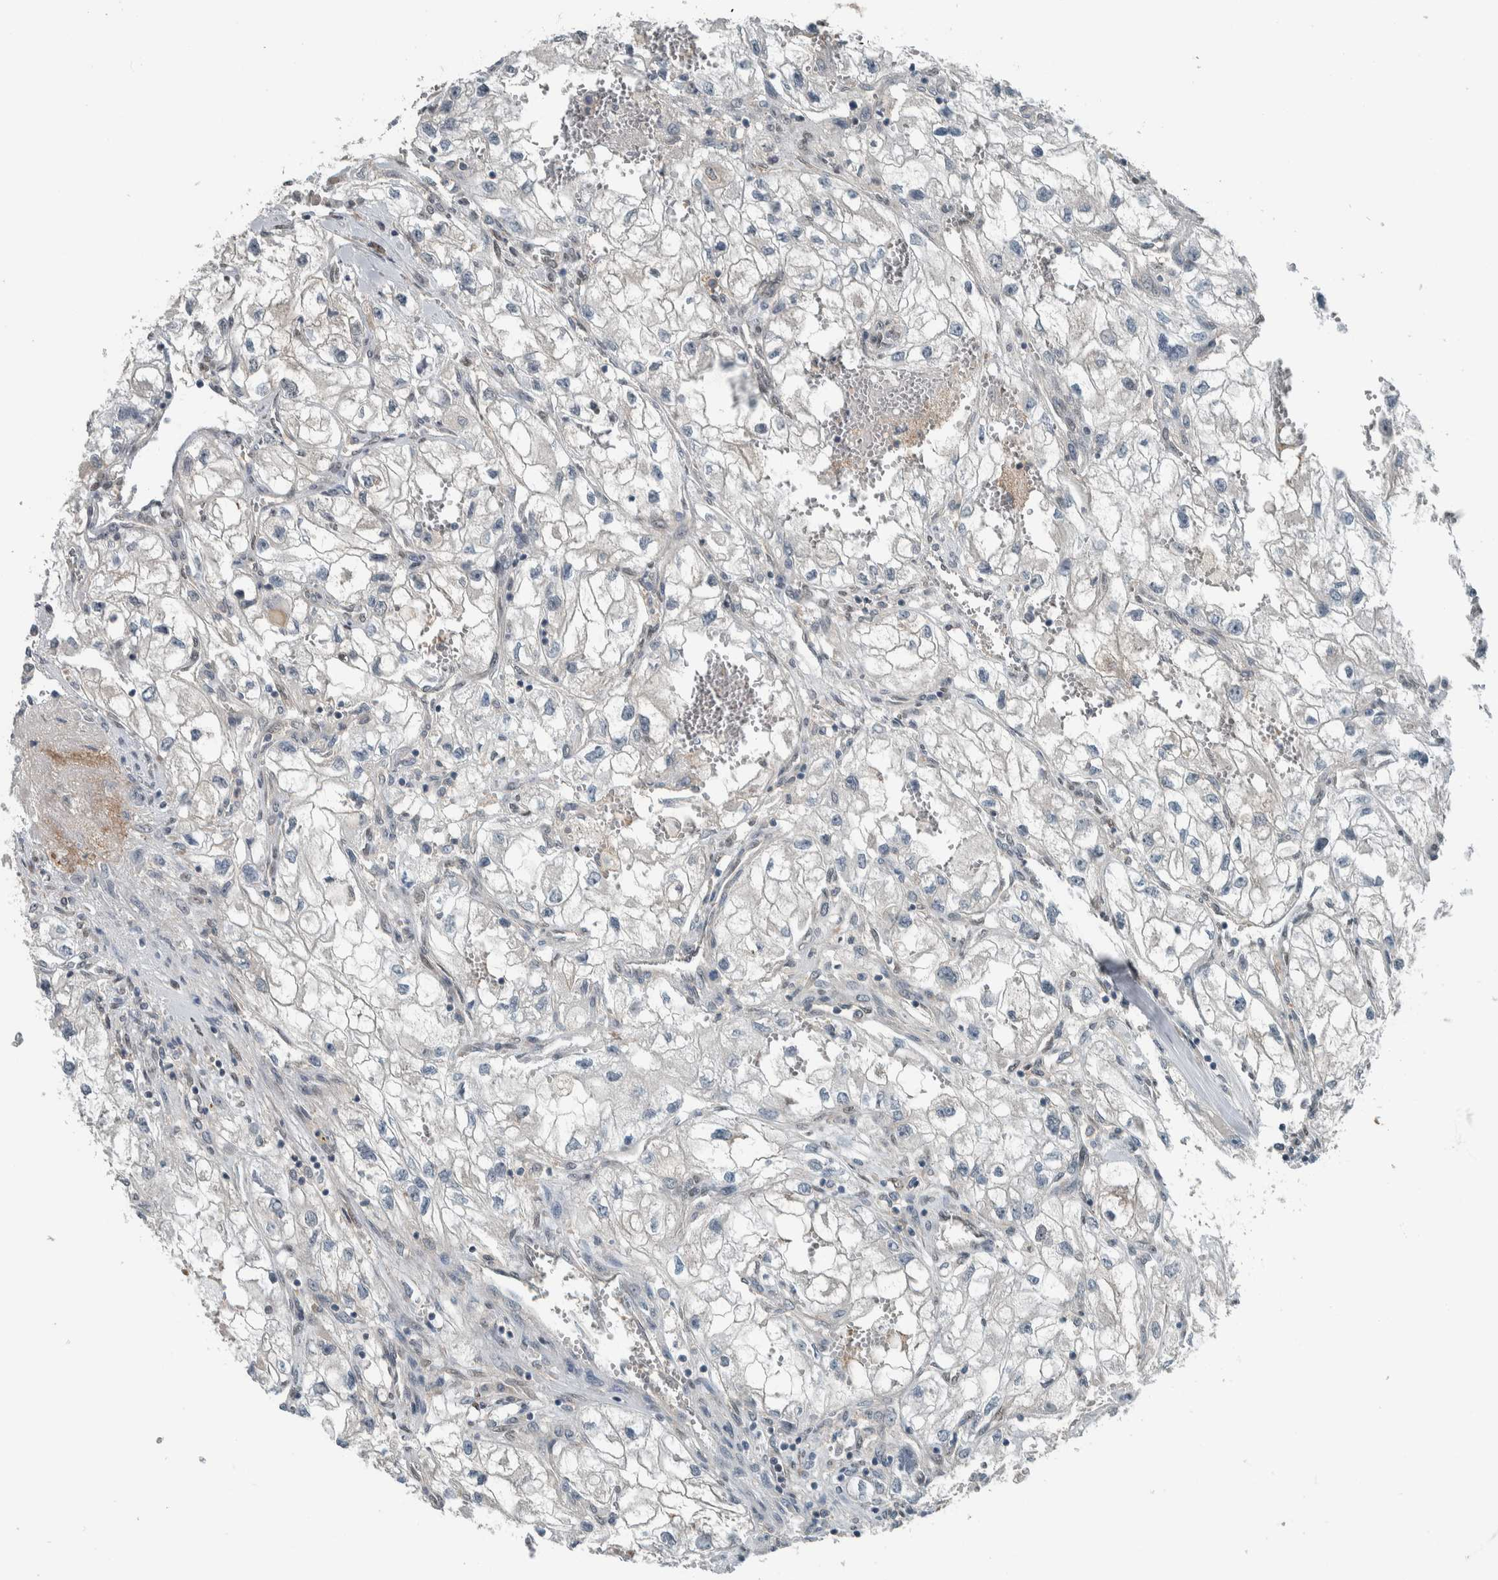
{"staining": {"intensity": "negative", "quantity": "none", "location": "none"}, "tissue": "renal cancer", "cell_type": "Tumor cells", "image_type": "cancer", "snomed": [{"axis": "morphology", "description": "Adenocarcinoma, NOS"}, {"axis": "topography", "description": "Kidney"}], "caption": "IHC image of adenocarcinoma (renal) stained for a protein (brown), which shows no positivity in tumor cells.", "gene": "ALAD", "patient": {"sex": "female", "age": 70}}